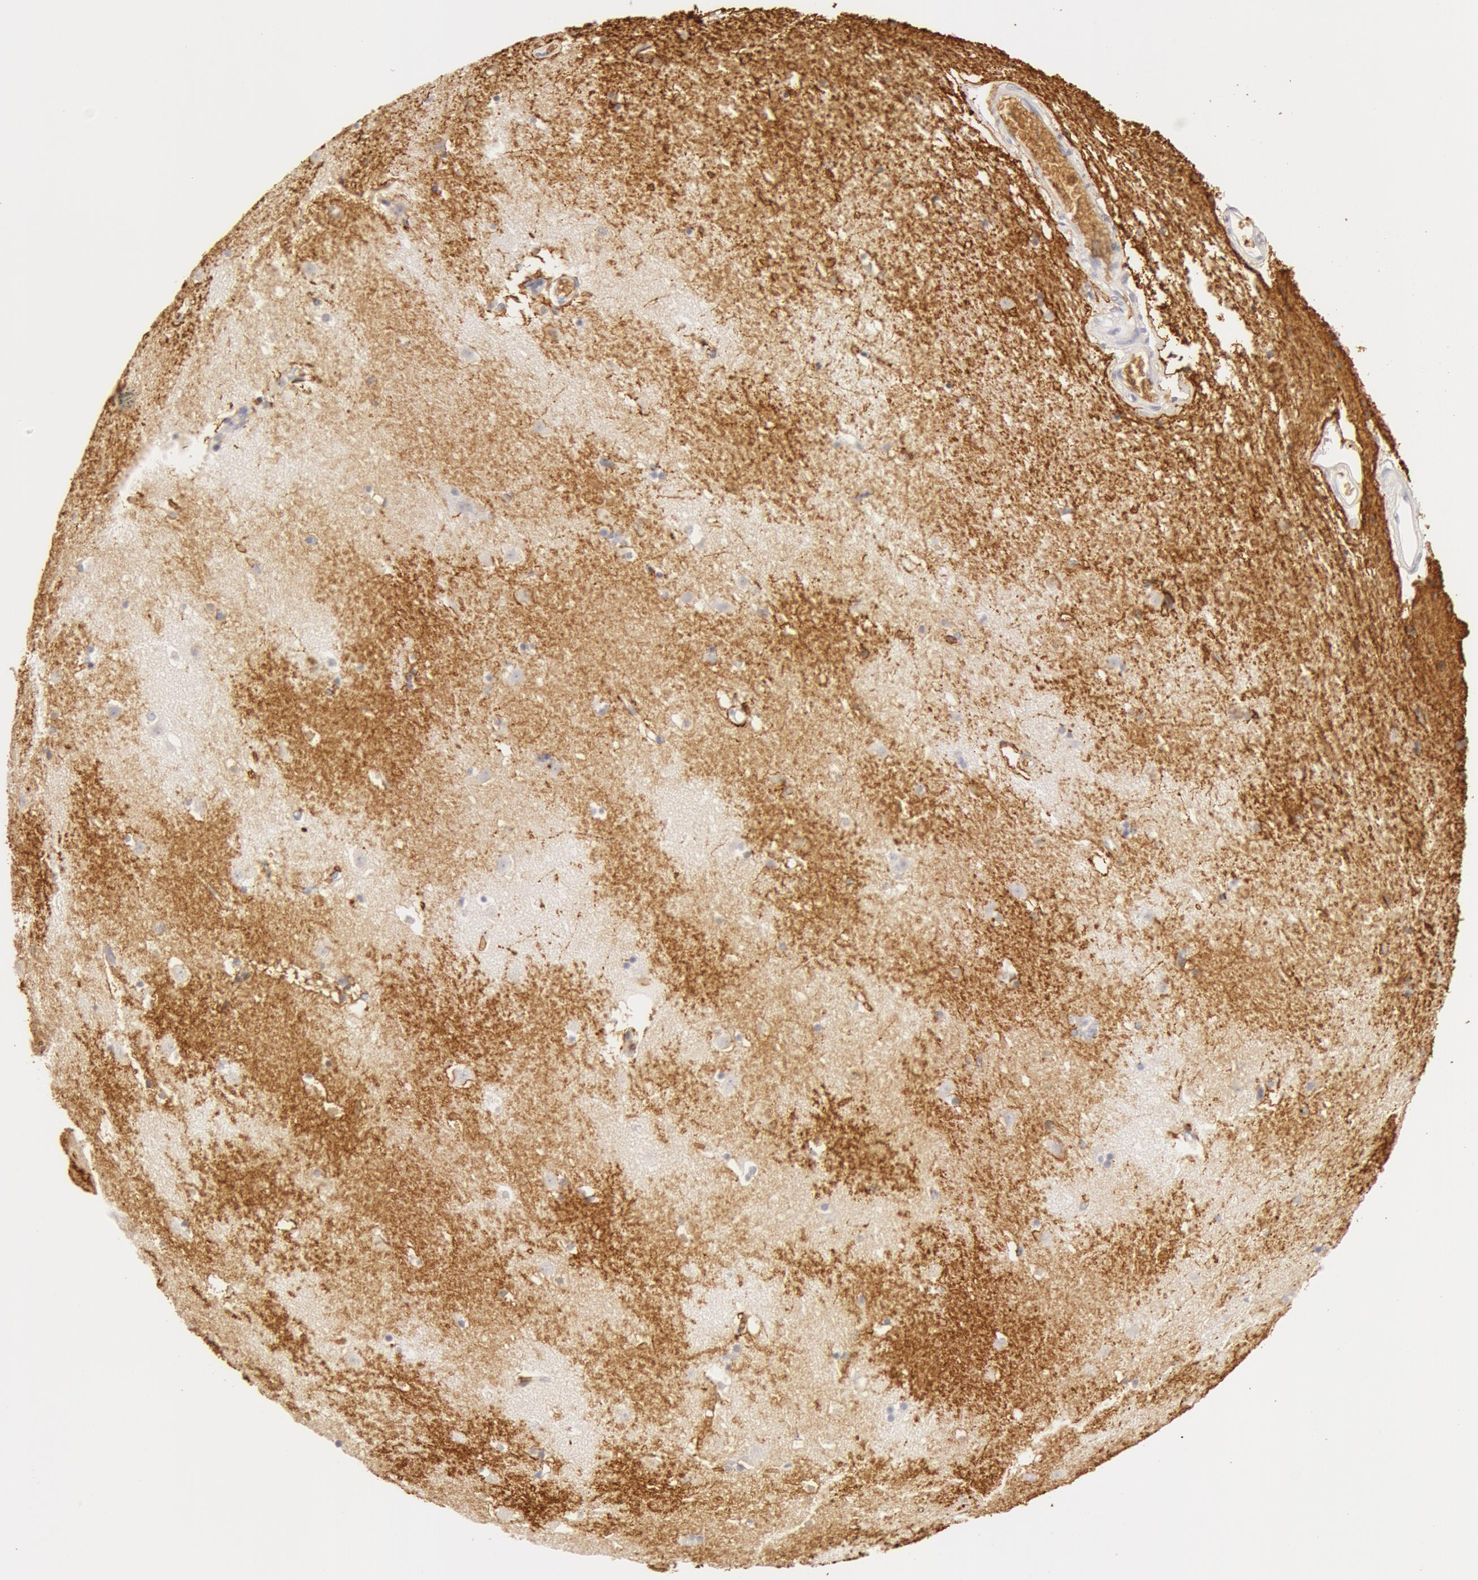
{"staining": {"intensity": "negative", "quantity": "none", "location": "none"}, "tissue": "caudate", "cell_type": "Glial cells", "image_type": "normal", "snomed": [{"axis": "morphology", "description": "Normal tissue, NOS"}, {"axis": "topography", "description": "Lateral ventricle wall"}], "caption": "Protein analysis of unremarkable caudate displays no significant positivity in glial cells. (DAB (3,3'-diaminobenzidine) immunohistochemistry (IHC), high magnification).", "gene": "AQP1", "patient": {"sex": "male", "age": 45}}